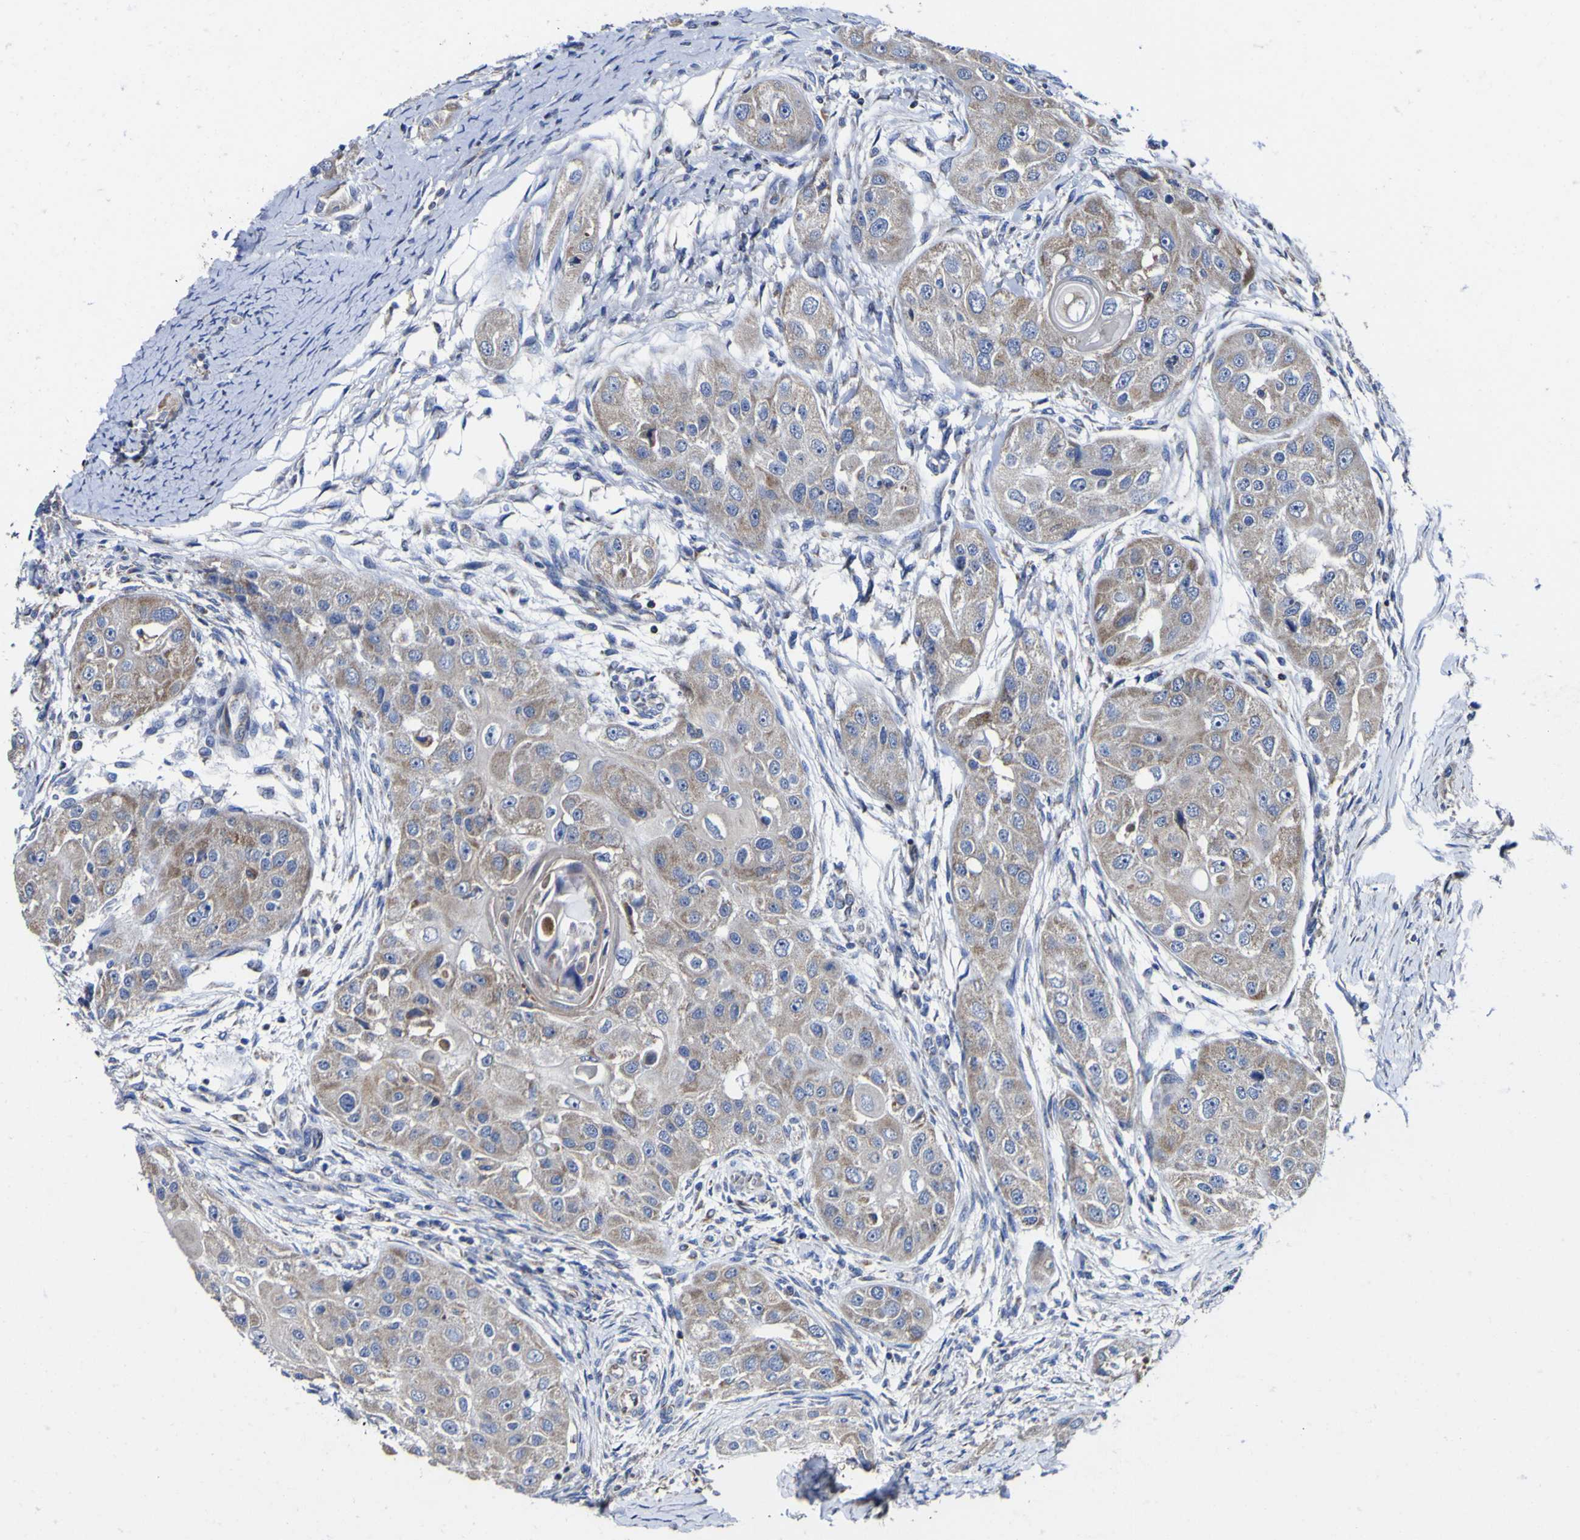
{"staining": {"intensity": "weak", "quantity": ">75%", "location": "cytoplasmic/membranous"}, "tissue": "head and neck cancer", "cell_type": "Tumor cells", "image_type": "cancer", "snomed": [{"axis": "morphology", "description": "Normal tissue, NOS"}, {"axis": "morphology", "description": "Squamous cell carcinoma, NOS"}, {"axis": "topography", "description": "Skeletal muscle"}, {"axis": "topography", "description": "Head-Neck"}], "caption": "This histopathology image demonstrates squamous cell carcinoma (head and neck) stained with IHC to label a protein in brown. The cytoplasmic/membranous of tumor cells show weak positivity for the protein. Nuclei are counter-stained blue.", "gene": "CCDC90B", "patient": {"sex": "male", "age": 51}}